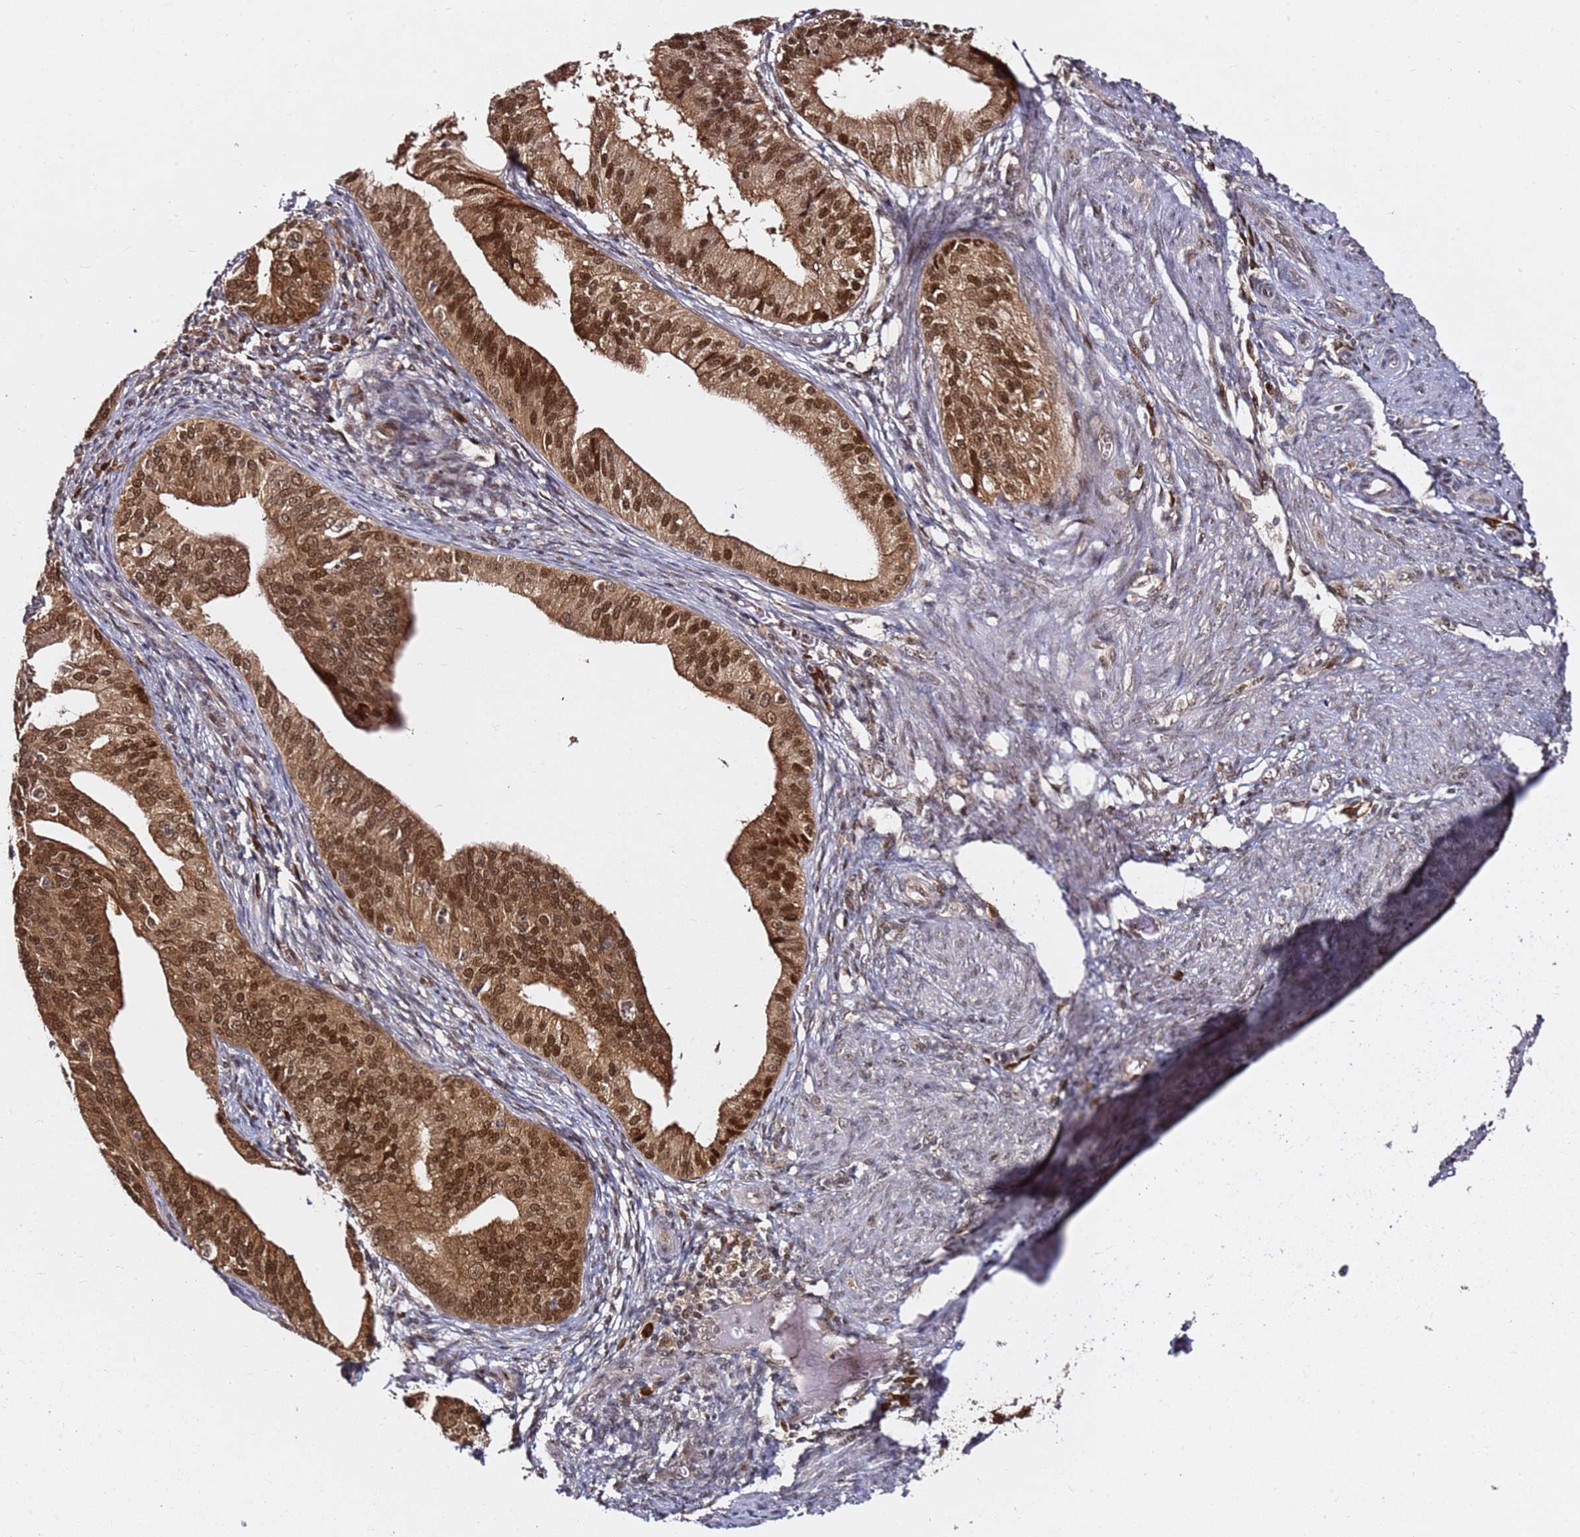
{"staining": {"intensity": "moderate", "quantity": ">75%", "location": "cytoplasmic/membranous,nuclear"}, "tissue": "endometrial cancer", "cell_type": "Tumor cells", "image_type": "cancer", "snomed": [{"axis": "morphology", "description": "Adenocarcinoma, NOS"}, {"axis": "topography", "description": "Endometrium"}], "caption": "Brown immunohistochemical staining in human endometrial cancer exhibits moderate cytoplasmic/membranous and nuclear staining in about >75% of tumor cells.", "gene": "RGS18", "patient": {"sex": "female", "age": 50}}